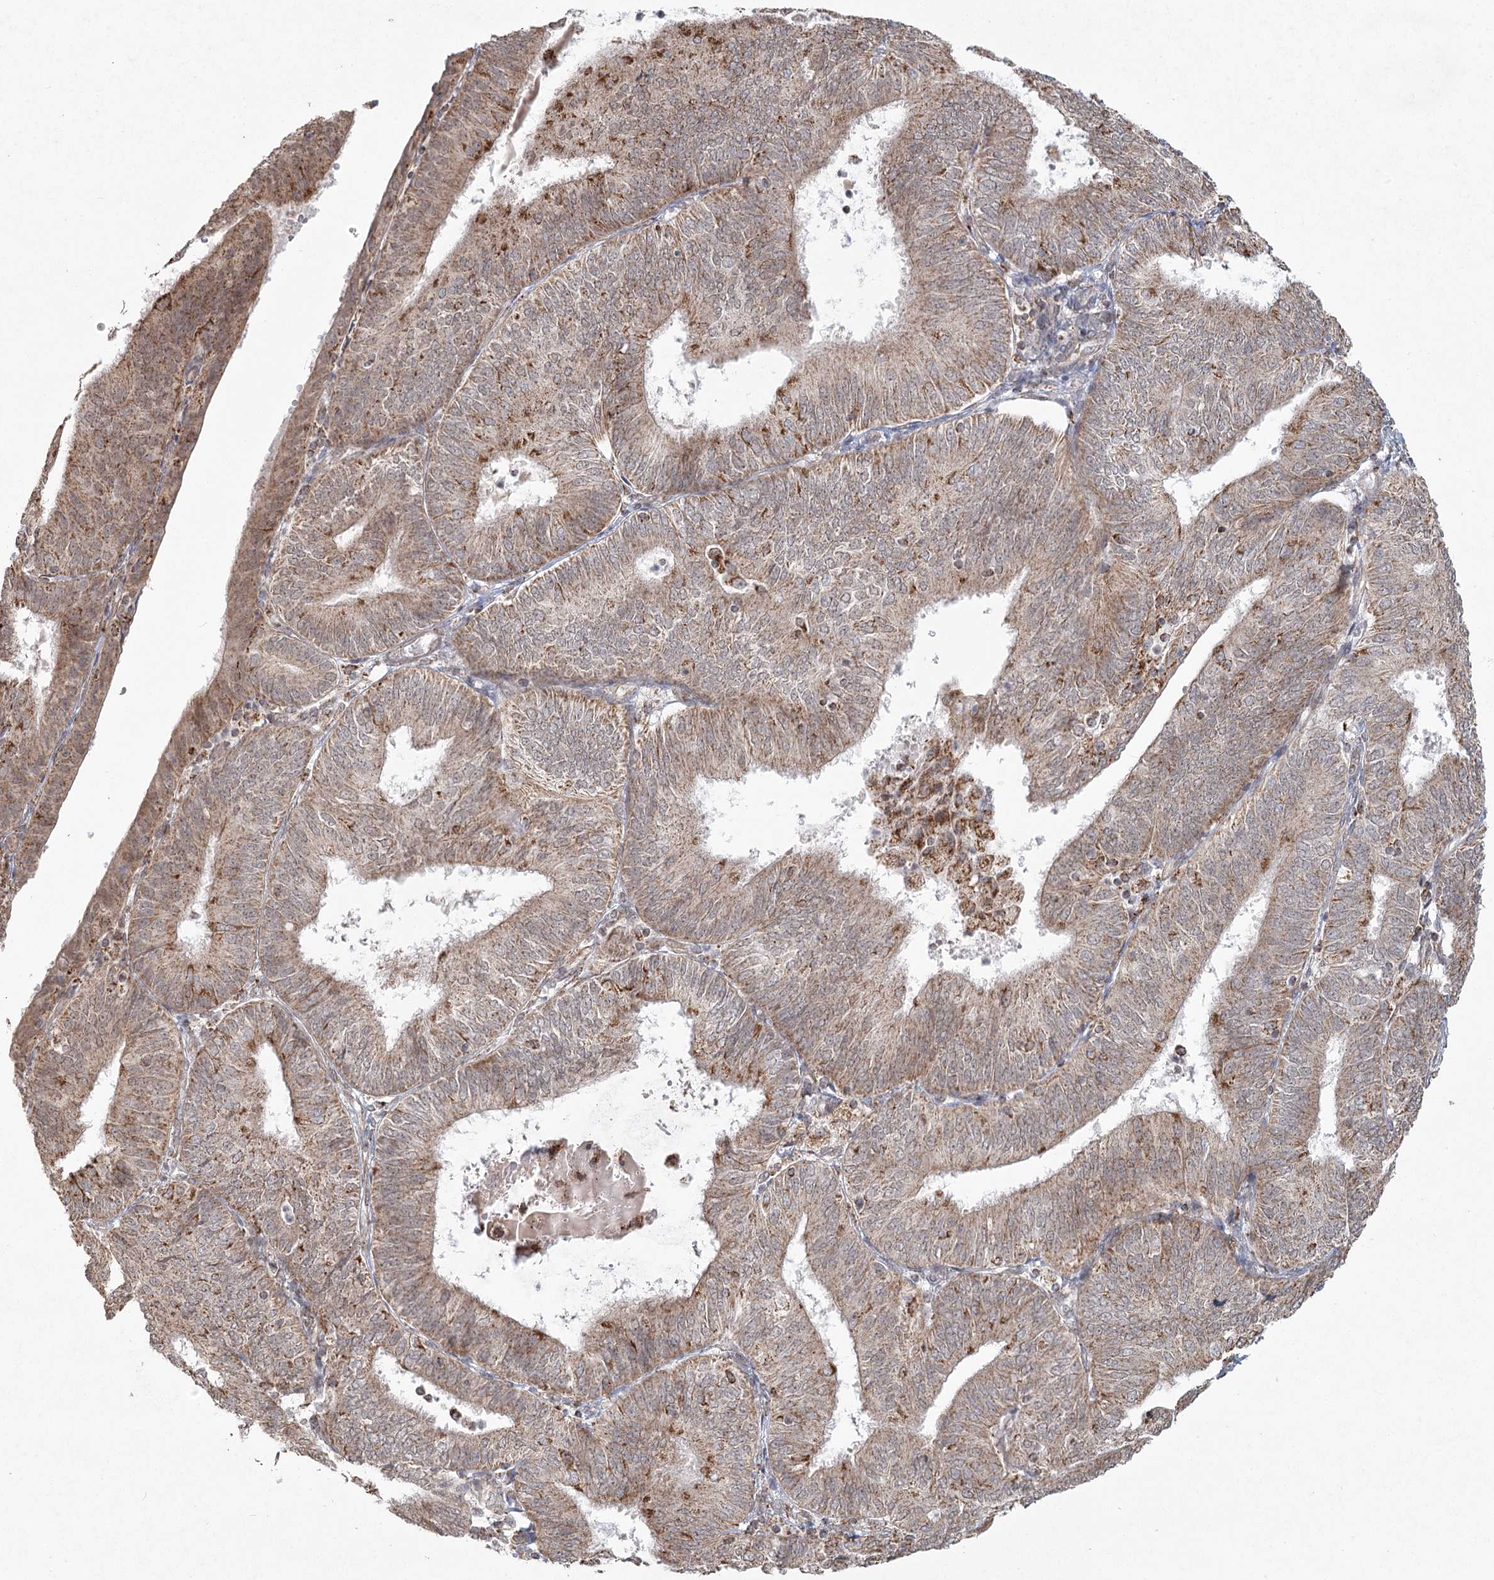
{"staining": {"intensity": "moderate", "quantity": ">75%", "location": "cytoplasmic/membranous"}, "tissue": "endometrial cancer", "cell_type": "Tumor cells", "image_type": "cancer", "snomed": [{"axis": "morphology", "description": "Adenocarcinoma, NOS"}, {"axis": "topography", "description": "Endometrium"}], "caption": "This is a histology image of IHC staining of endometrial cancer, which shows moderate positivity in the cytoplasmic/membranous of tumor cells.", "gene": "LACTB", "patient": {"sex": "female", "age": 58}}